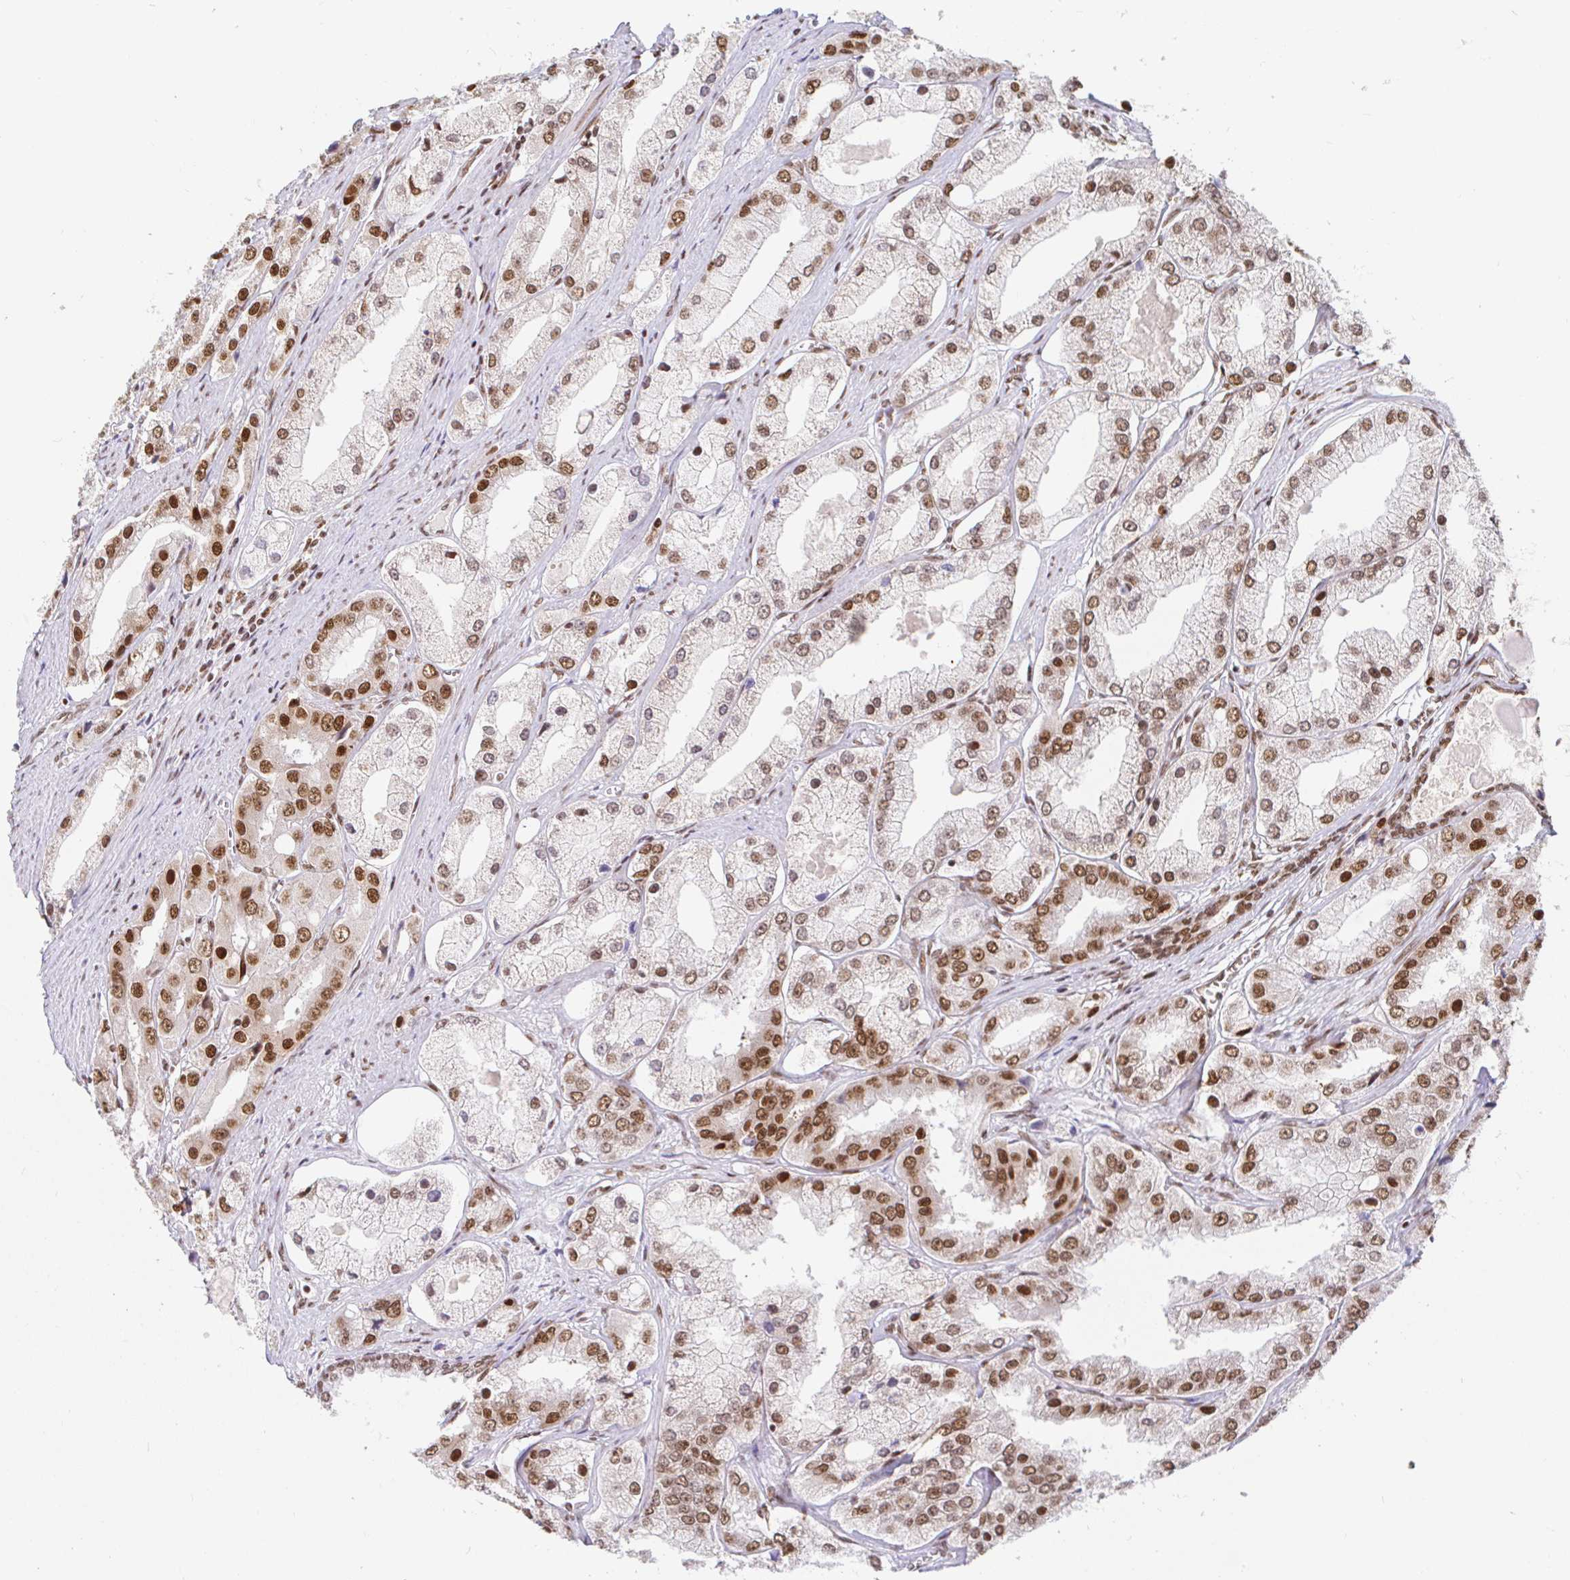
{"staining": {"intensity": "moderate", "quantity": ">75%", "location": "nuclear"}, "tissue": "prostate cancer", "cell_type": "Tumor cells", "image_type": "cancer", "snomed": [{"axis": "morphology", "description": "Adenocarcinoma, Low grade"}, {"axis": "topography", "description": "Prostate"}], "caption": "Moderate nuclear expression is appreciated in approximately >75% of tumor cells in prostate cancer. The staining was performed using DAB (3,3'-diaminobenzidine), with brown indicating positive protein expression. Nuclei are stained blue with hematoxylin.", "gene": "RBMX", "patient": {"sex": "male", "age": 69}}